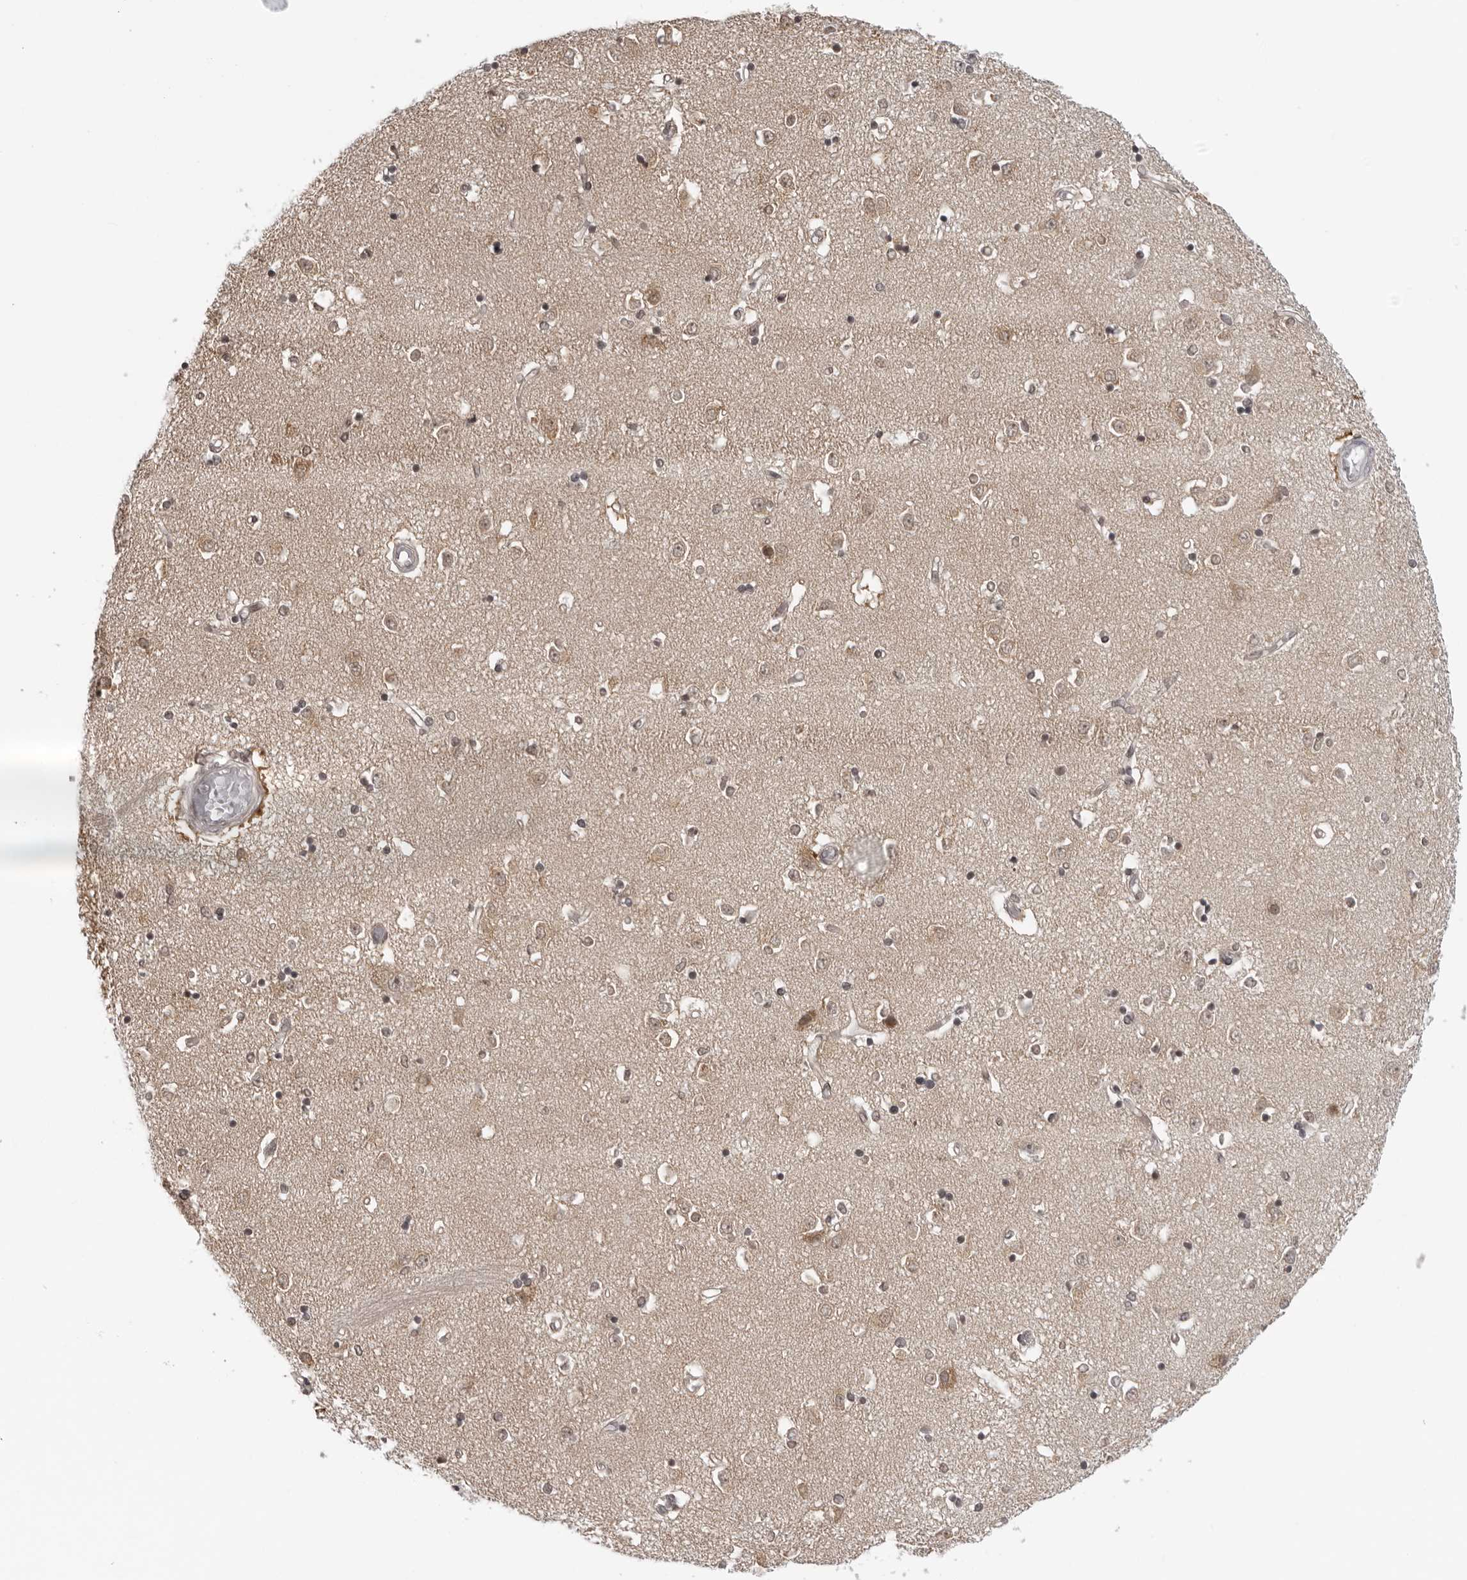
{"staining": {"intensity": "moderate", "quantity": "<25%", "location": "cytoplasmic/membranous"}, "tissue": "caudate", "cell_type": "Glial cells", "image_type": "normal", "snomed": [{"axis": "morphology", "description": "Normal tissue, NOS"}, {"axis": "topography", "description": "Lateral ventricle wall"}], "caption": "A histopathology image of human caudate stained for a protein demonstrates moderate cytoplasmic/membranous brown staining in glial cells. The staining was performed using DAB to visualize the protein expression in brown, while the nuclei were stained in blue with hematoxylin (Magnification: 20x).", "gene": "MRPS15", "patient": {"sex": "male", "age": 45}}